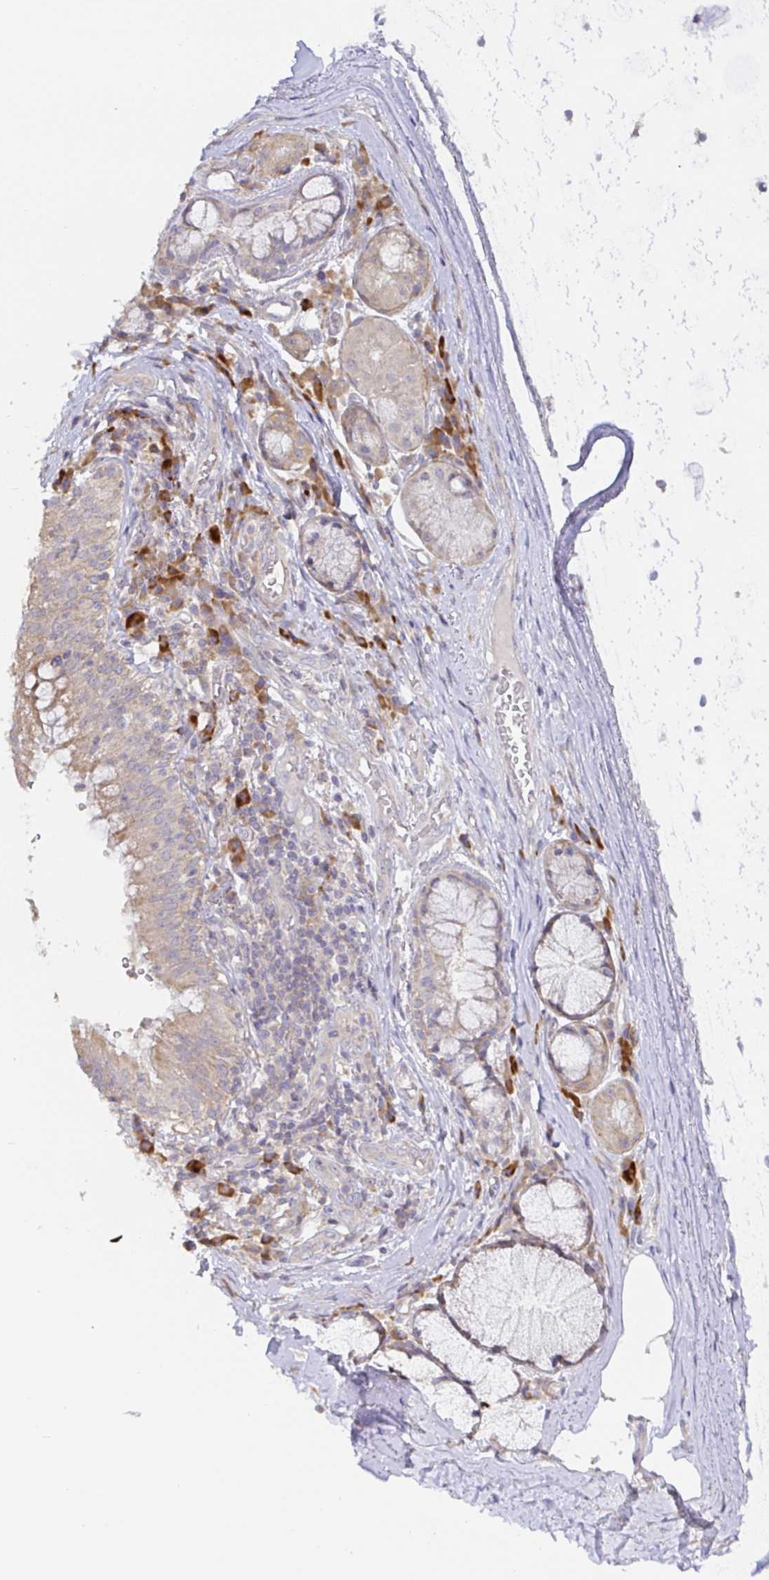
{"staining": {"intensity": "weak", "quantity": "25%-75%", "location": "cytoplasmic/membranous"}, "tissue": "bronchus", "cell_type": "Respiratory epithelial cells", "image_type": "normal", "snomed": [{"axis": "morphology", "description": "Normal tissue, NOS"}, {"axis": "topography", "description": "Cartilage tissue"}, {"axis": "topography", "description": "Bronchus"}], "caption": "A brown stain labels weak cytoplasmic/membranous staining of a protein in respiratory epithelial cells of benign bronchus. The staining was performed using DAB to visualize the protein expression in brown, while the nuclei were stained in blue with hematoxylin (Magnification: 20x).", "gene": "ZDHHC11B", "patient": {"sex": "male", "age": 56}}